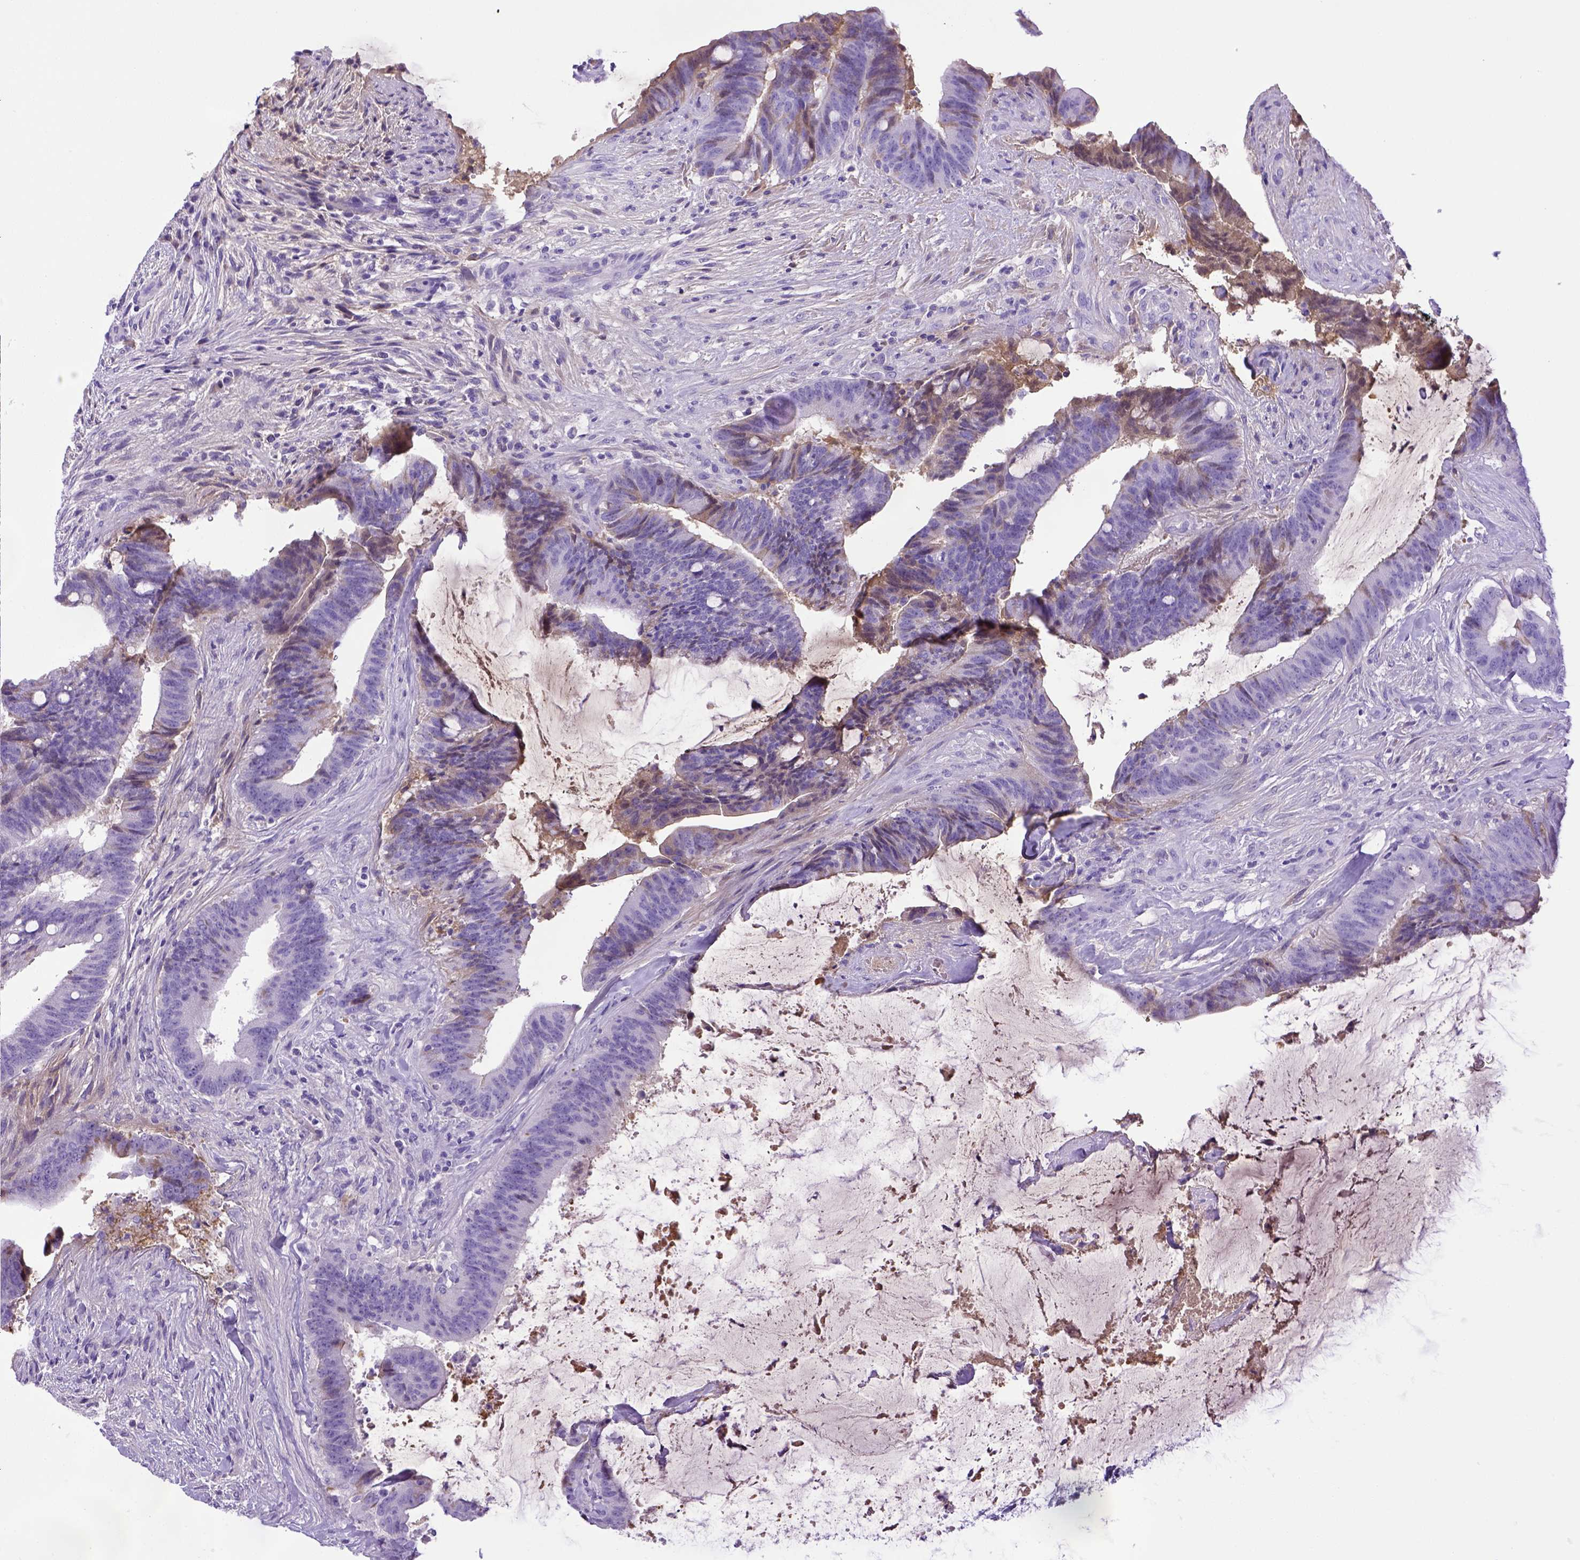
{"staining": {"intensity": "weak", "quantity": "<25%", "location": "cytoplasmic/membranous"}, "tissue": "colorectal cancer", "cell_type": "Tumor cells", "image_type": "cancer", "snomed": [{"axis": "morphology", "description": "Adenocarcinoma, NOS"}, {"axis": "topography", "description": "Colon"}], "caption": "Colorectal adenocarcinoma was stained to show a protein in brown. There is no significant positivity in tumor cells. Brightfield microscopy of IHC stained with DAB (brown) and hematoxylin (blue), captured at high magnification.", "gene": "ITIH4", "patient": {"sex": "female", "age": 43}}